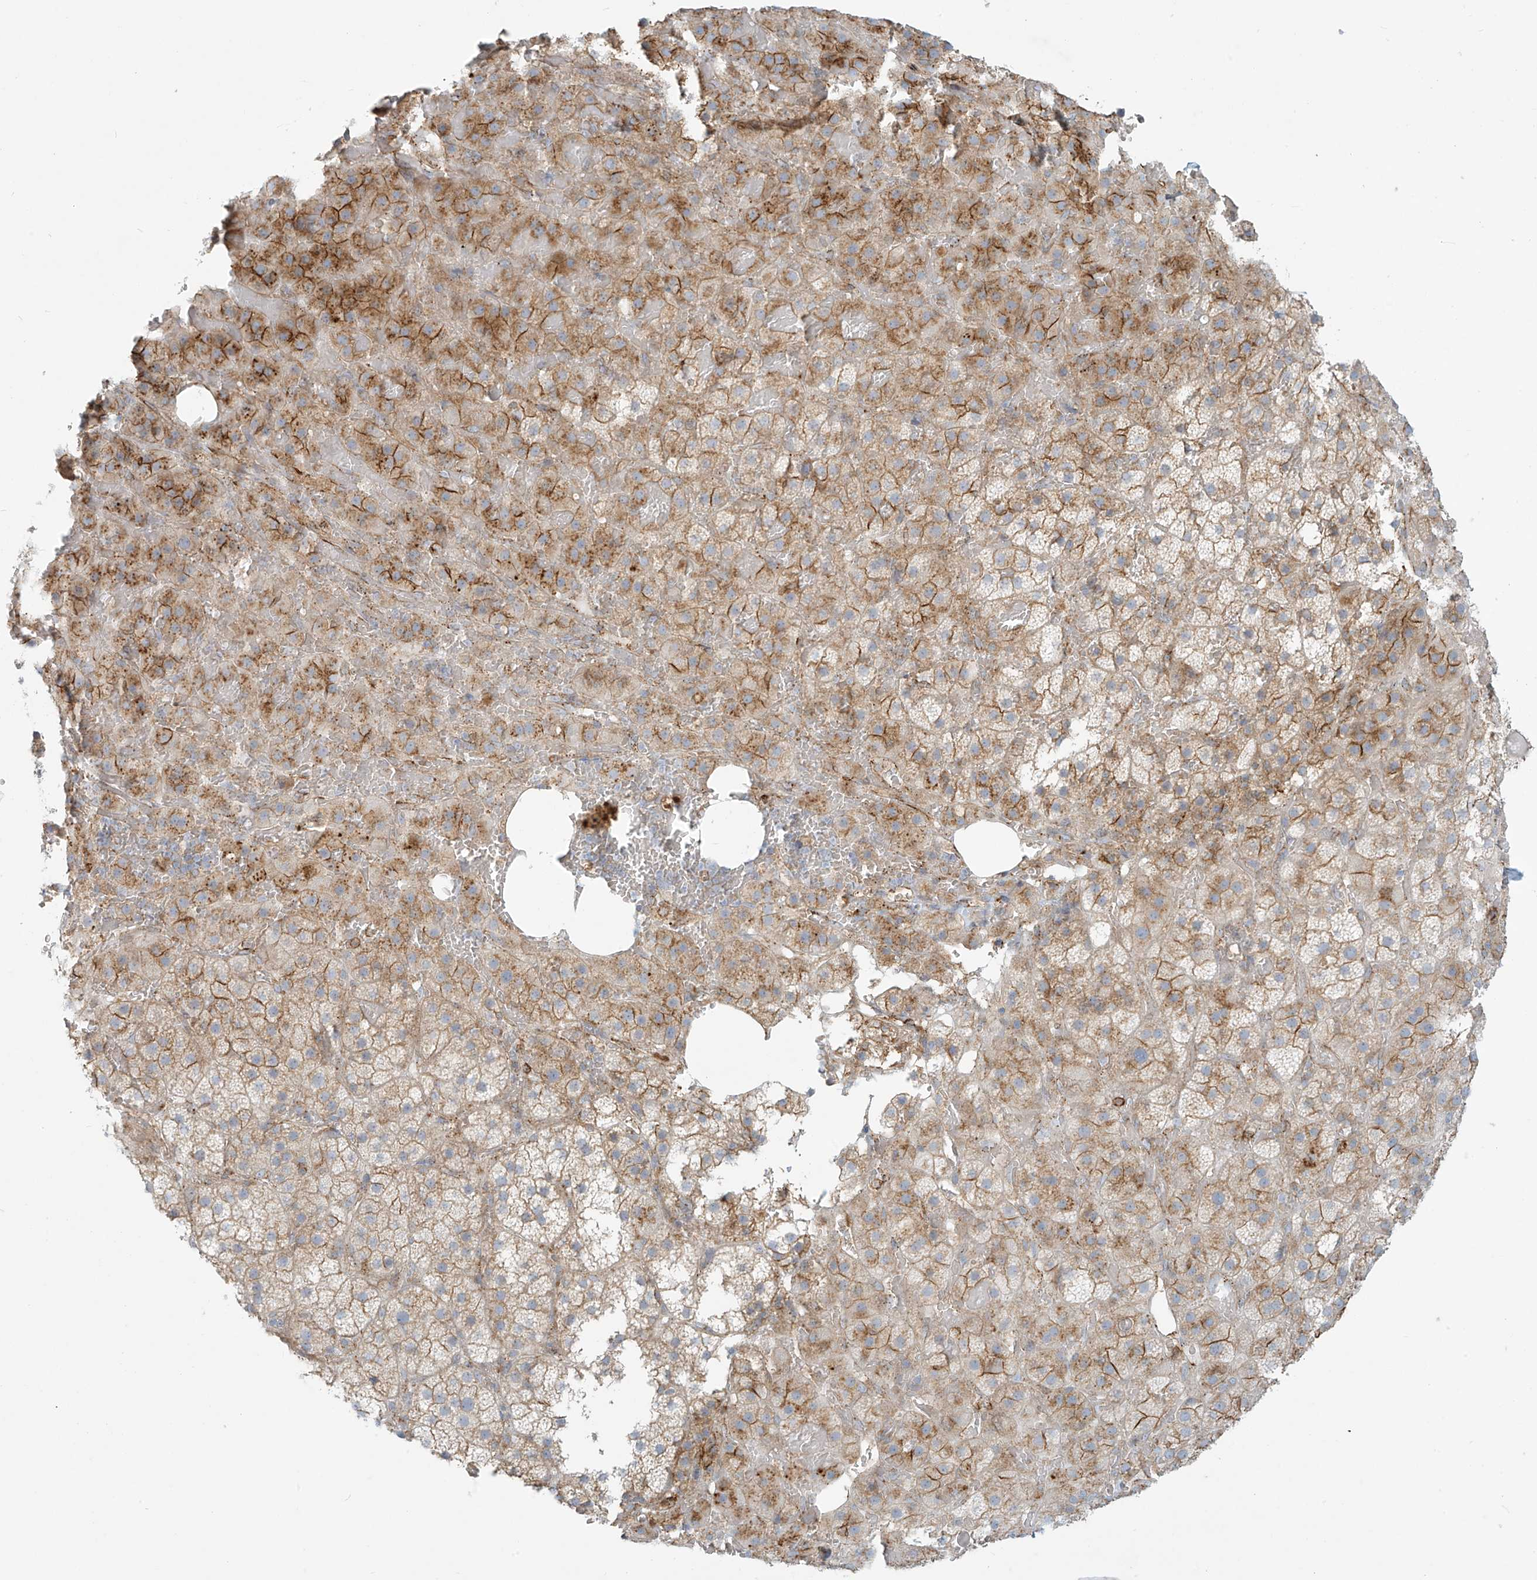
{"staining": {"intensity": "moderate", "quantity": "25%-75%", "location": "cytoplasmic/membranous"}, "tissue": "adrenal gland", "cell_type": "Glandular cells", "image_type": "normal", "snomed": [{"axis": "morphology", "description": "Normal tissue, NOS"}, {"axis": "topography", "description": "Adrenal gland"}], "caption": "The micrograph displays immunohistochemical staining of unremarkable adrenal gland. There is moderate cytoplasmic/membranous expression is identified in about 25%-75% of glandular cells.", "gene": "LZTS3", "patient": {"sex": "female", "age": 59}}